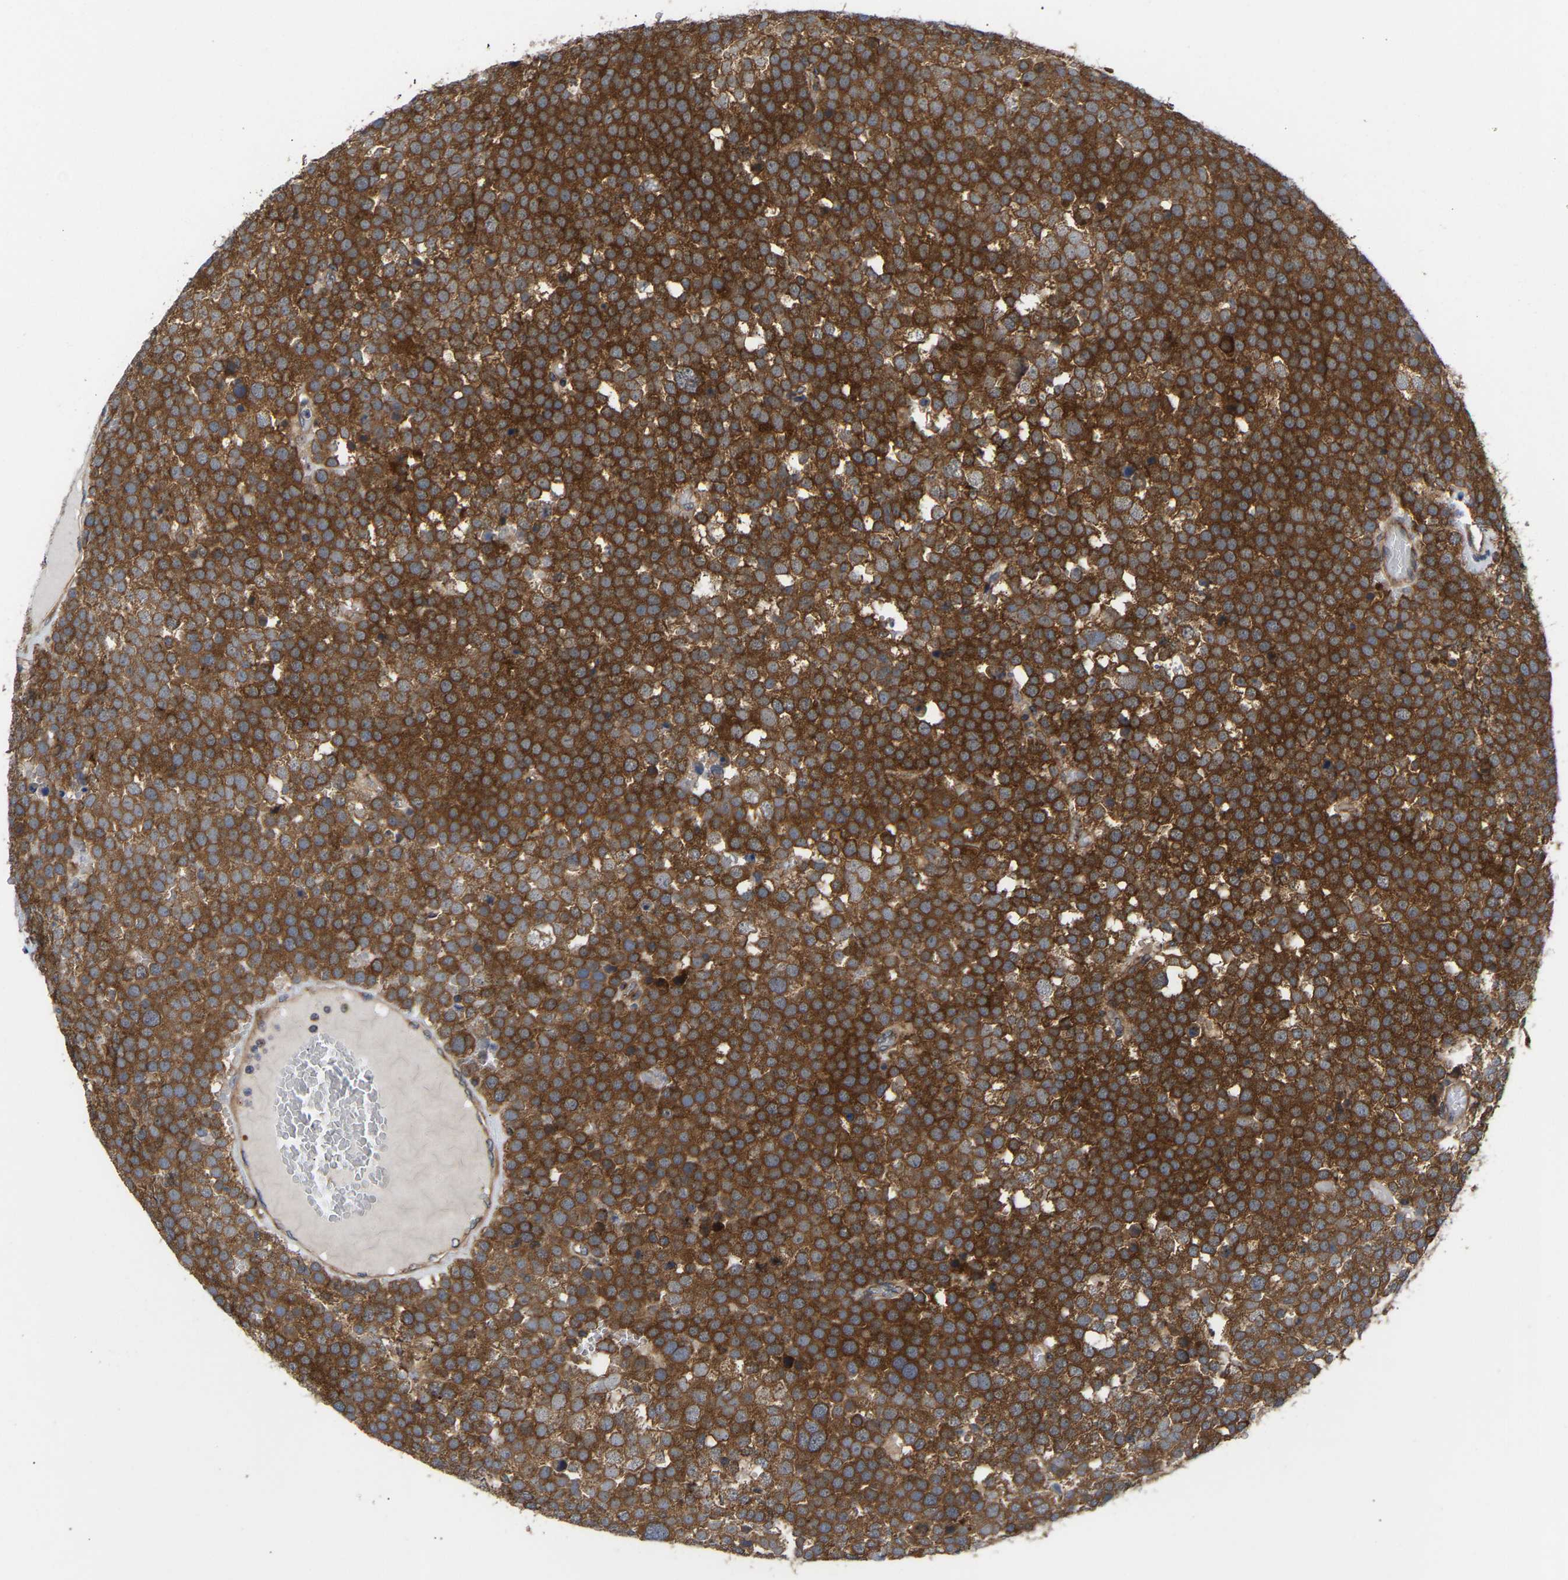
{"staining": {"intensity": "strong", "quantity": ">75%", "location": "cytoplasmic/membranous"}, "tissue": "testis cancer", "cell_type": "Tumor cells", "image_type": "cancer", "snomed": [{"axis": "morphology", "description": "Seminoma, NOS"}, {"axis": "topography", "description": "Testis"}], "caption": "High-power microscopy captured an IHC histopathology image of testis cancer, revealing strong cytoplasmic/membranous expression in about >75% of tumor cells.", "gene": "LAPTM4B", "patient": {"sex": "male", "age": 71}}